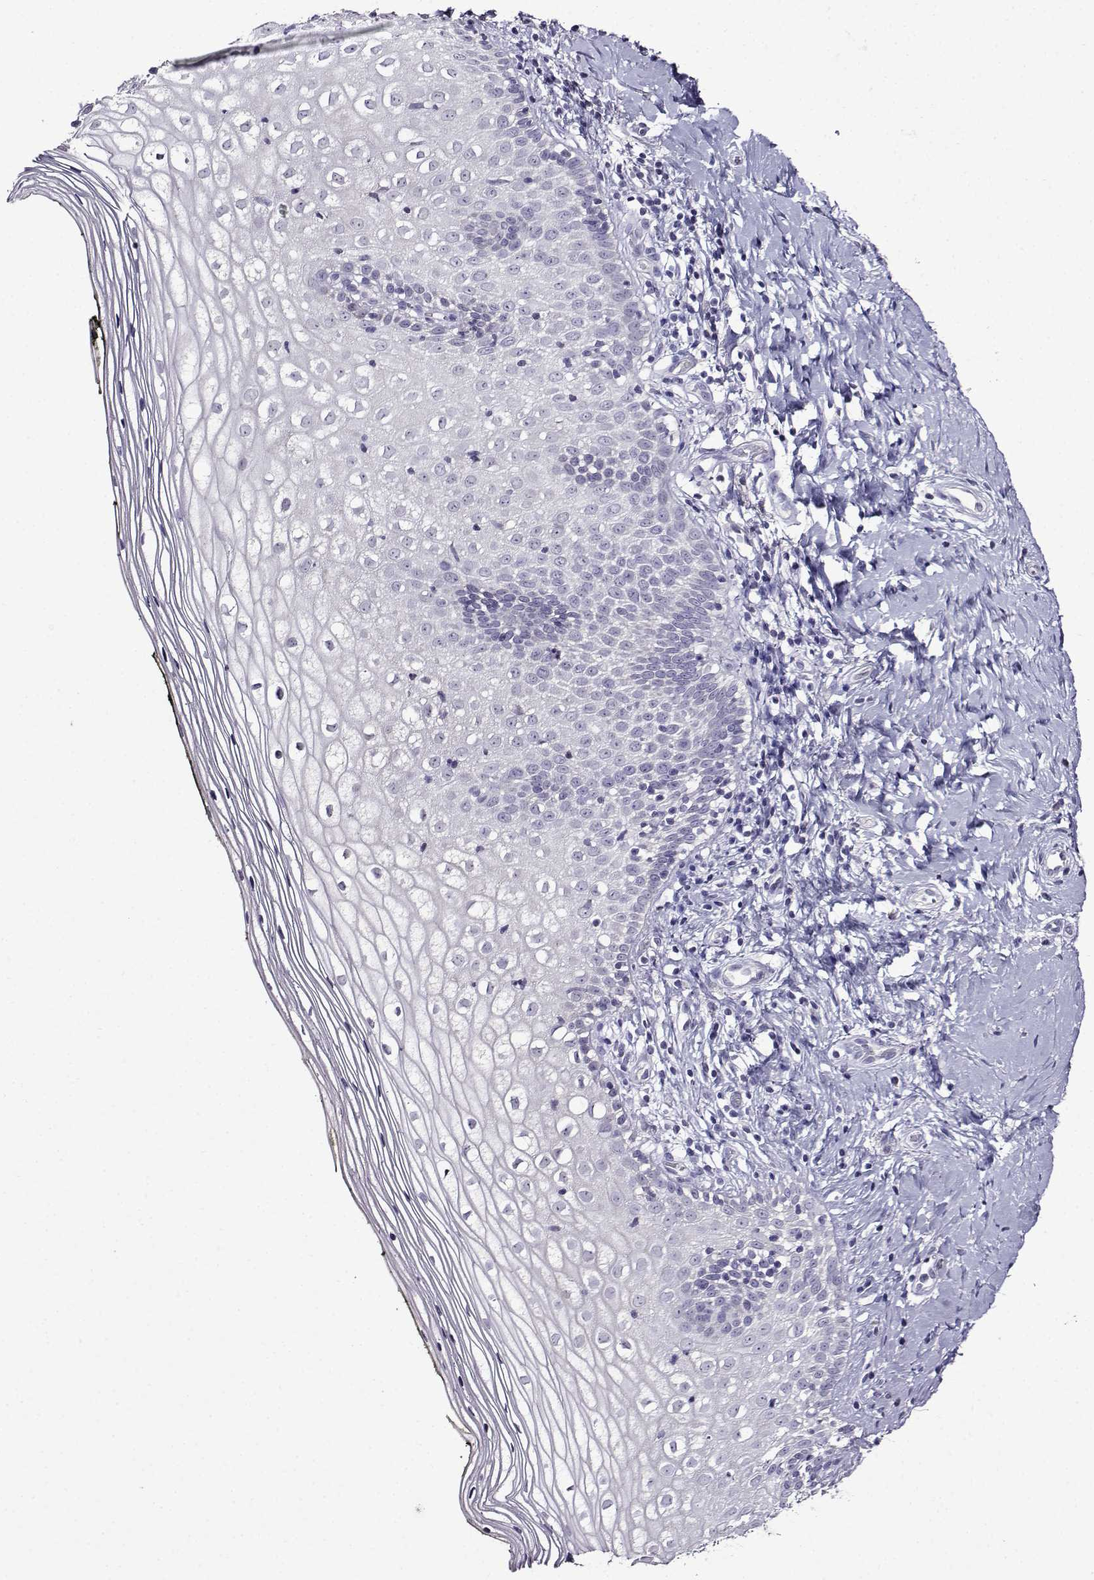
{"staining": {"intensity": "negative", "quantity": "none", "location": "none"}, "tissue": "vagina", "cell_type": "Squamous epithelial cells", "image_type": "normal", "snomed": [{"axis": "morphology", "description": "Normal tissue, NOS"}, {"axis": "topography", "description": "Vagina"}], "caption": "There is no significant expression in squamous epithelial cells of vagina. (Immunohistochemistry (ihc), brightfield microscopy, high magnification).", "gene": "TMEM266", "patient": {"sex": "female", "age": 47}}